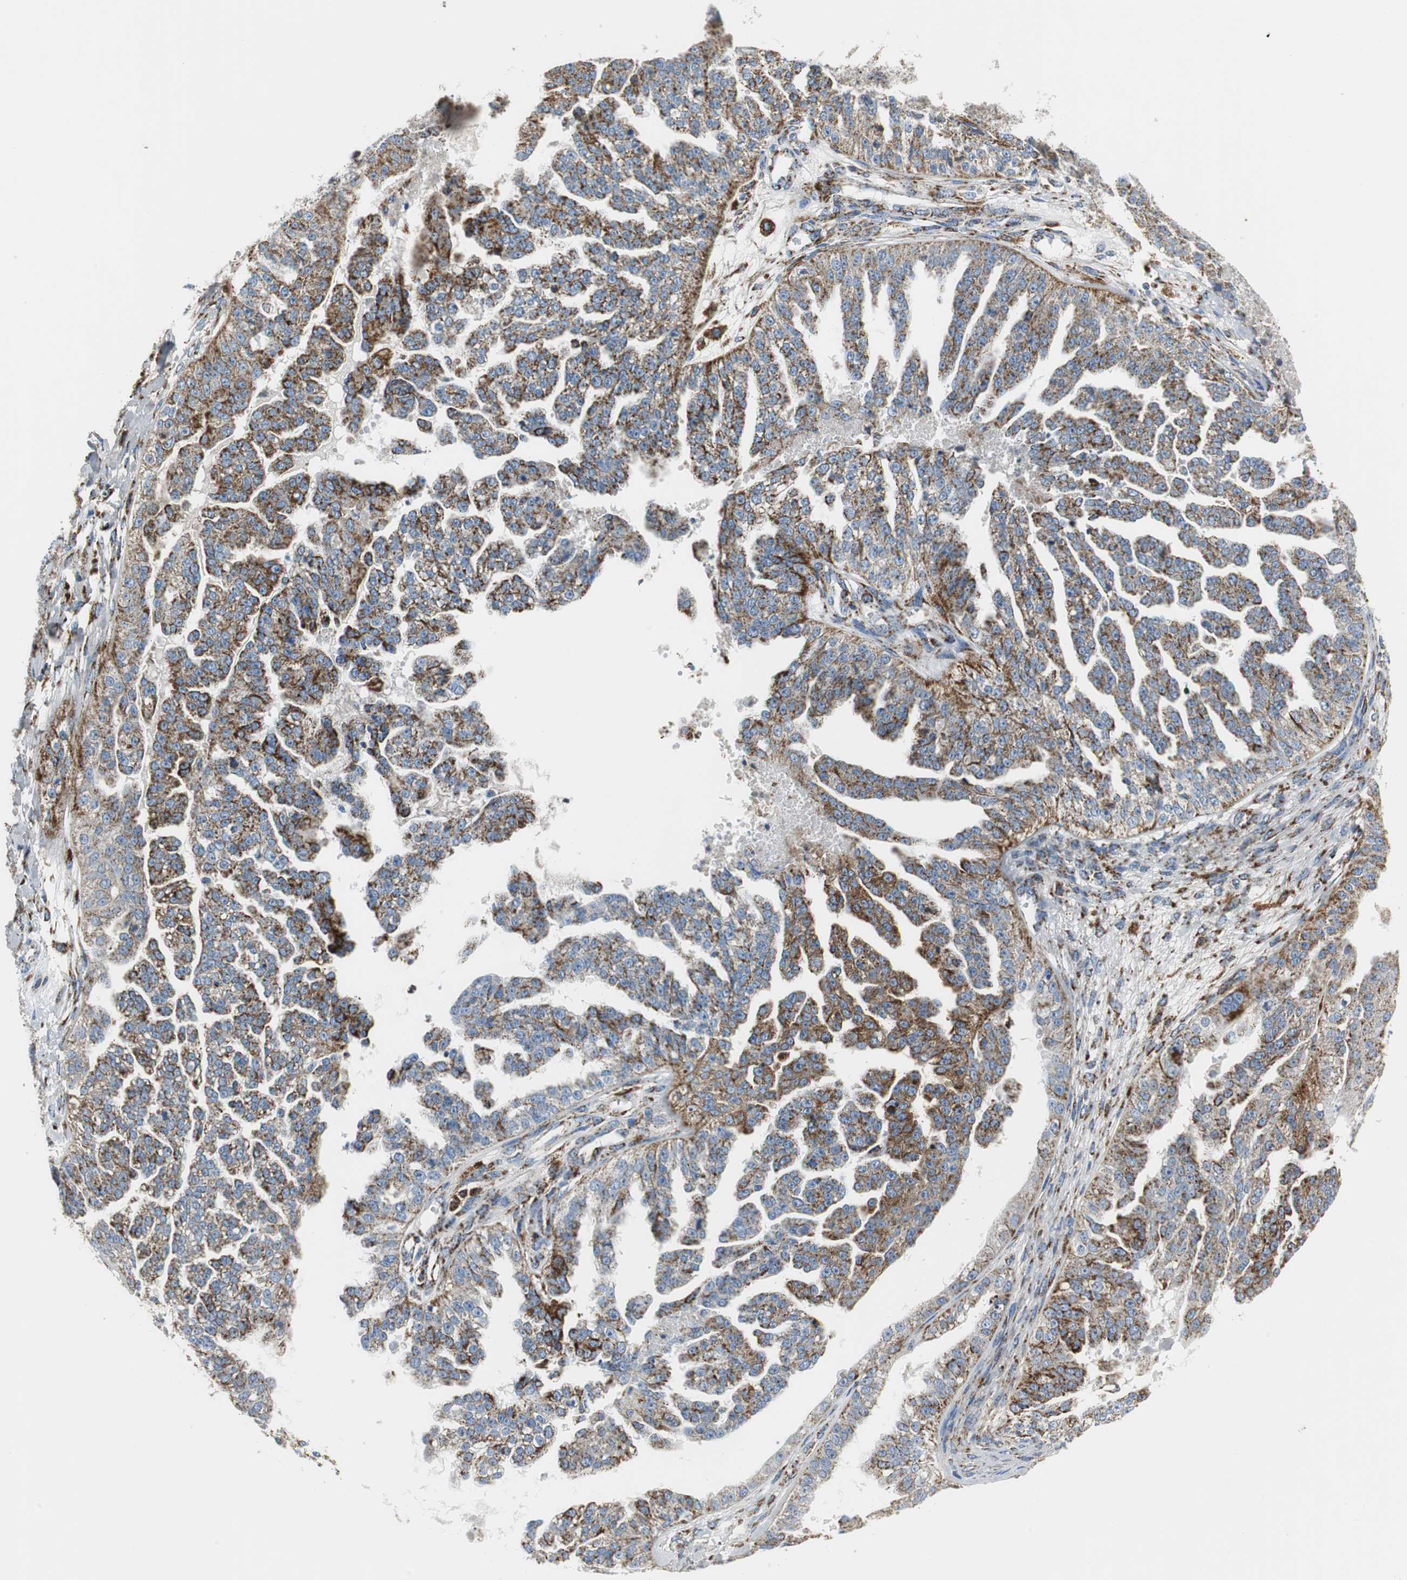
{"staining": {"intensity": "strong", "quantity": ">75%", "location": "cytoplasmic/membranous"}, "tissue": "ovarian cancer", "cell_type": "Tumor cells", "image_type": "cancer", "snomed": [{"axis": "morphology", "description": "Carcinoma, NOS"}, {"axis": "topography", "description": "Soft tissue"}, {"axis": "topography", "description": "Ovary"}], "caption": "The histopathology image exhibits a brown stain indicating the presence of a protein in the cytoplasmic/membranous of tumor cells in ovarian cancer (carcinoma).", "gene": "C1QTNF7", "patient": {"sex": "female", "age": 54}}